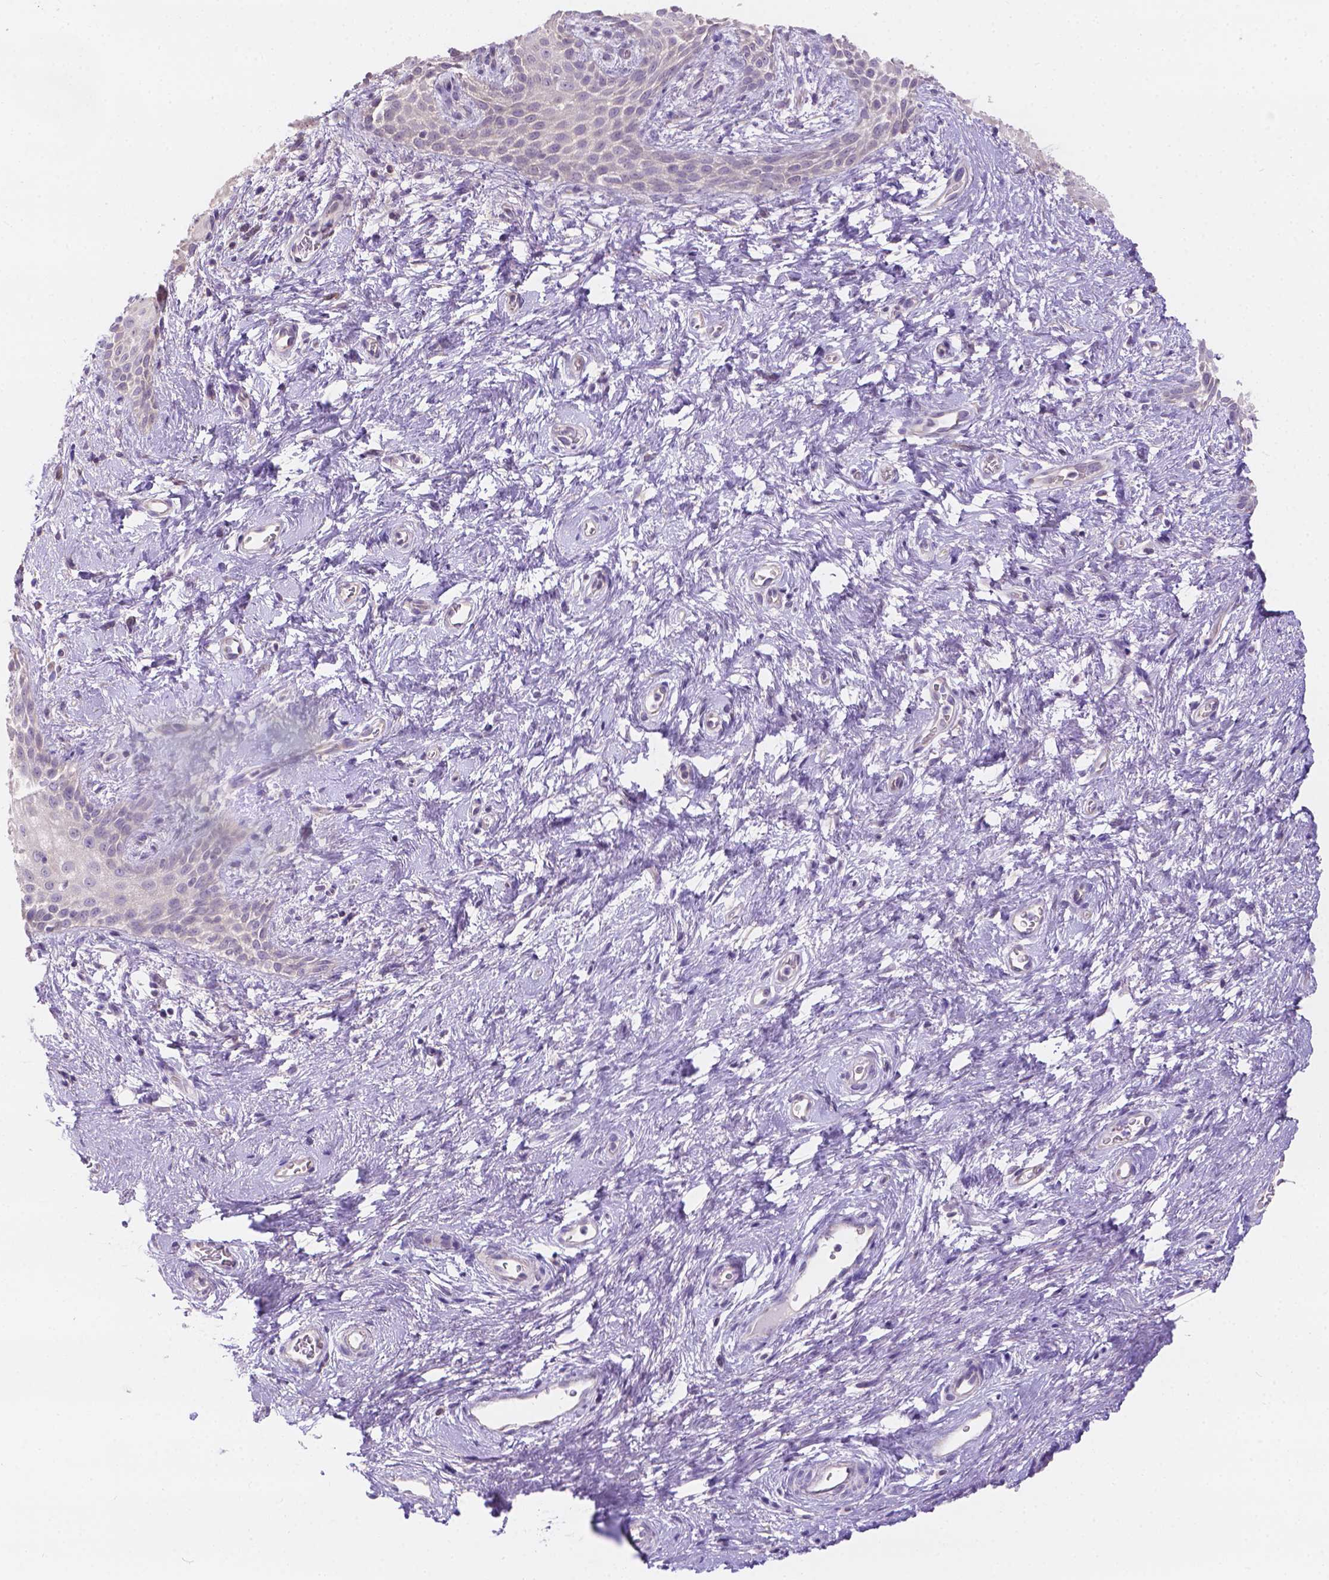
{"staining": {"intensity": "negative", "quantity": "none", "location": "none"}, "tissue": "skin", "cell_type": "Epidermal cells", "image_type": "normal", "snomed": [{"axis": "morphology", "description": "Normal tissue, NOS"}, {"axis": "topography", "description": "Anal"}], "caption": "Immunohistochemical staining of unremarkable skin displays no significant positivity in epidermal cells.", "gene": "CD96", "patient": {"sex": "female", "age": 46}}